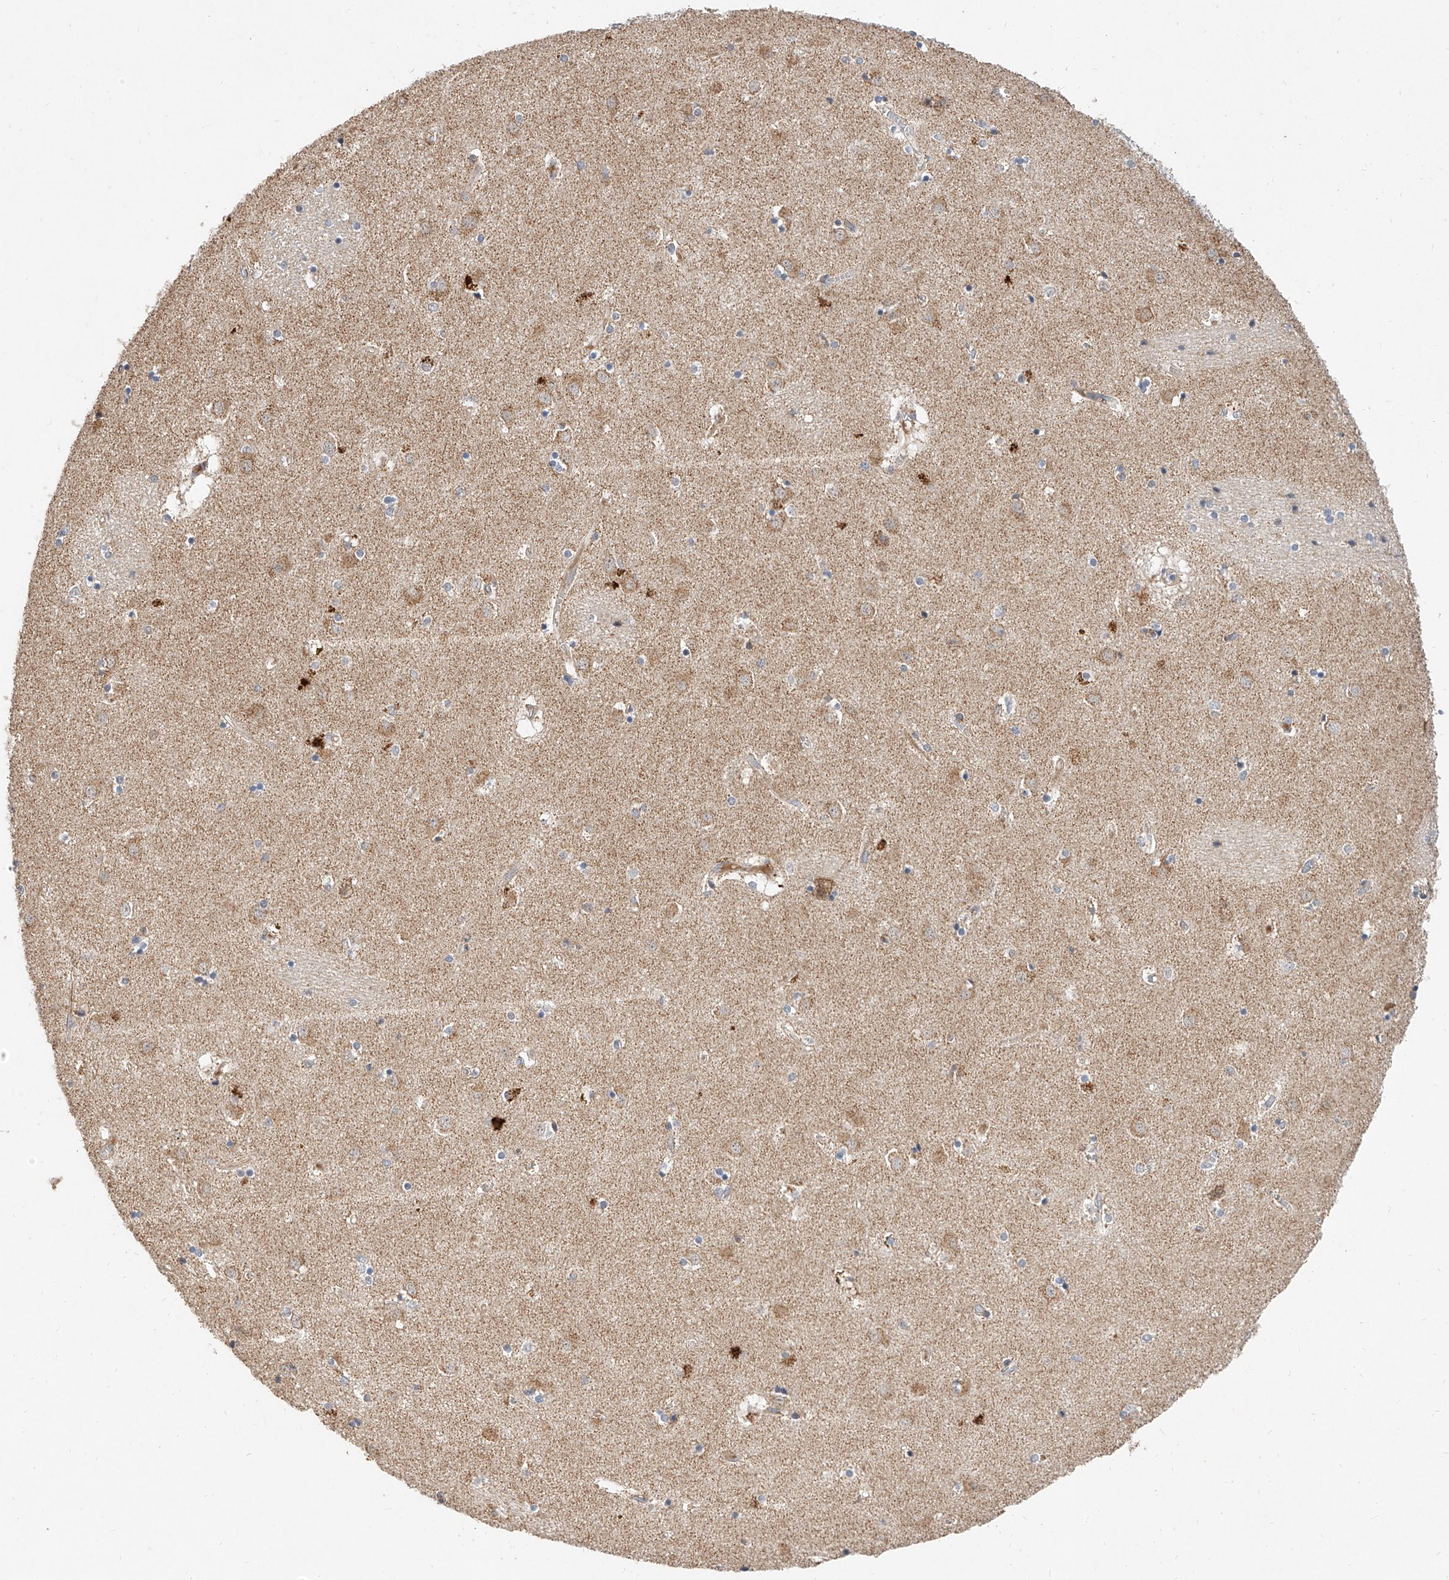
{"staining": {"intensity": "negative", "quantity": "none", "location": "none"}, "tissue": "caudate", "cell_type": "Glial cells", "image_type": "normal", "snomed": [{"axis": "morphology", "description": "Normal tissue, NOS"}, {"axis": "topography", "description": "Lateral ventricle wall"}], "caption": "This micrograph is of normal caudate stained with immunohistochemistry (IHC) to label a protein in brown with the nuclei are counter-stained blue. There is no positivity in glial cells. Brightfield microscopy of immunohistochemistry (IHC) stained with DAB (brown) and hematoxylin (blue), captured at high magnification.", "gene": "MFSD4B", "patient": {"sex": "male", "age": 70}}